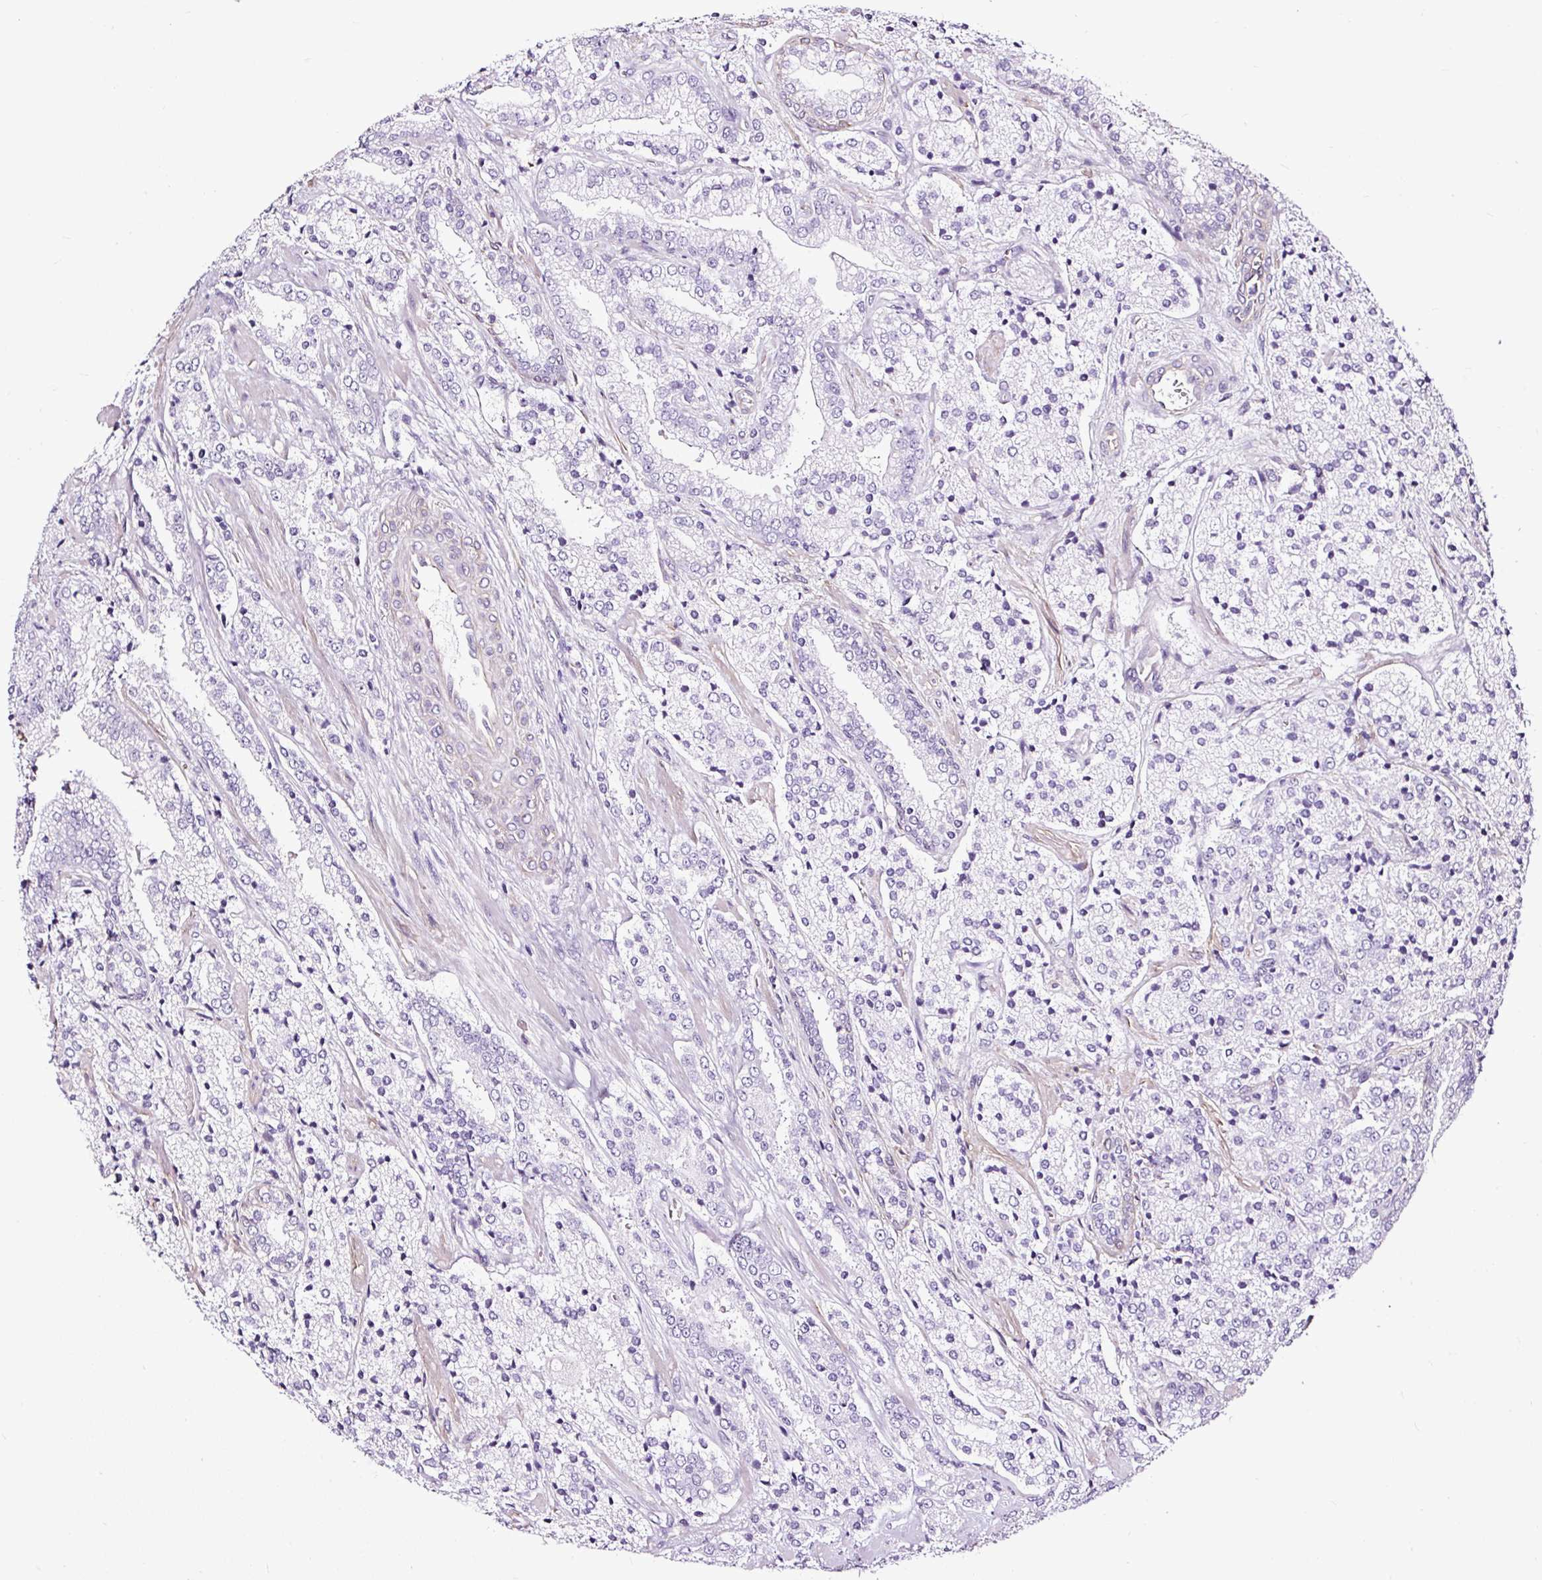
{"staining": {"intensity": "negative", "quantity": "none", "location": "none"}, "tissue": "prostate cancer", "cell_type": "Tumor cells", "image_type": "cancer", "snomed": [{"axis": "morphology", "description": "Adenocarcinoma, High grade"}, {"axis": "topography", "description": "Prostate"}], "caption": "This is a image of immunohistochemistry staining of prostate adenocarcinoma (high-grade), which shows no staining in tumor cells.", "gene": "SLC7A8", "patient": {"sex": "male", "age": 63}}